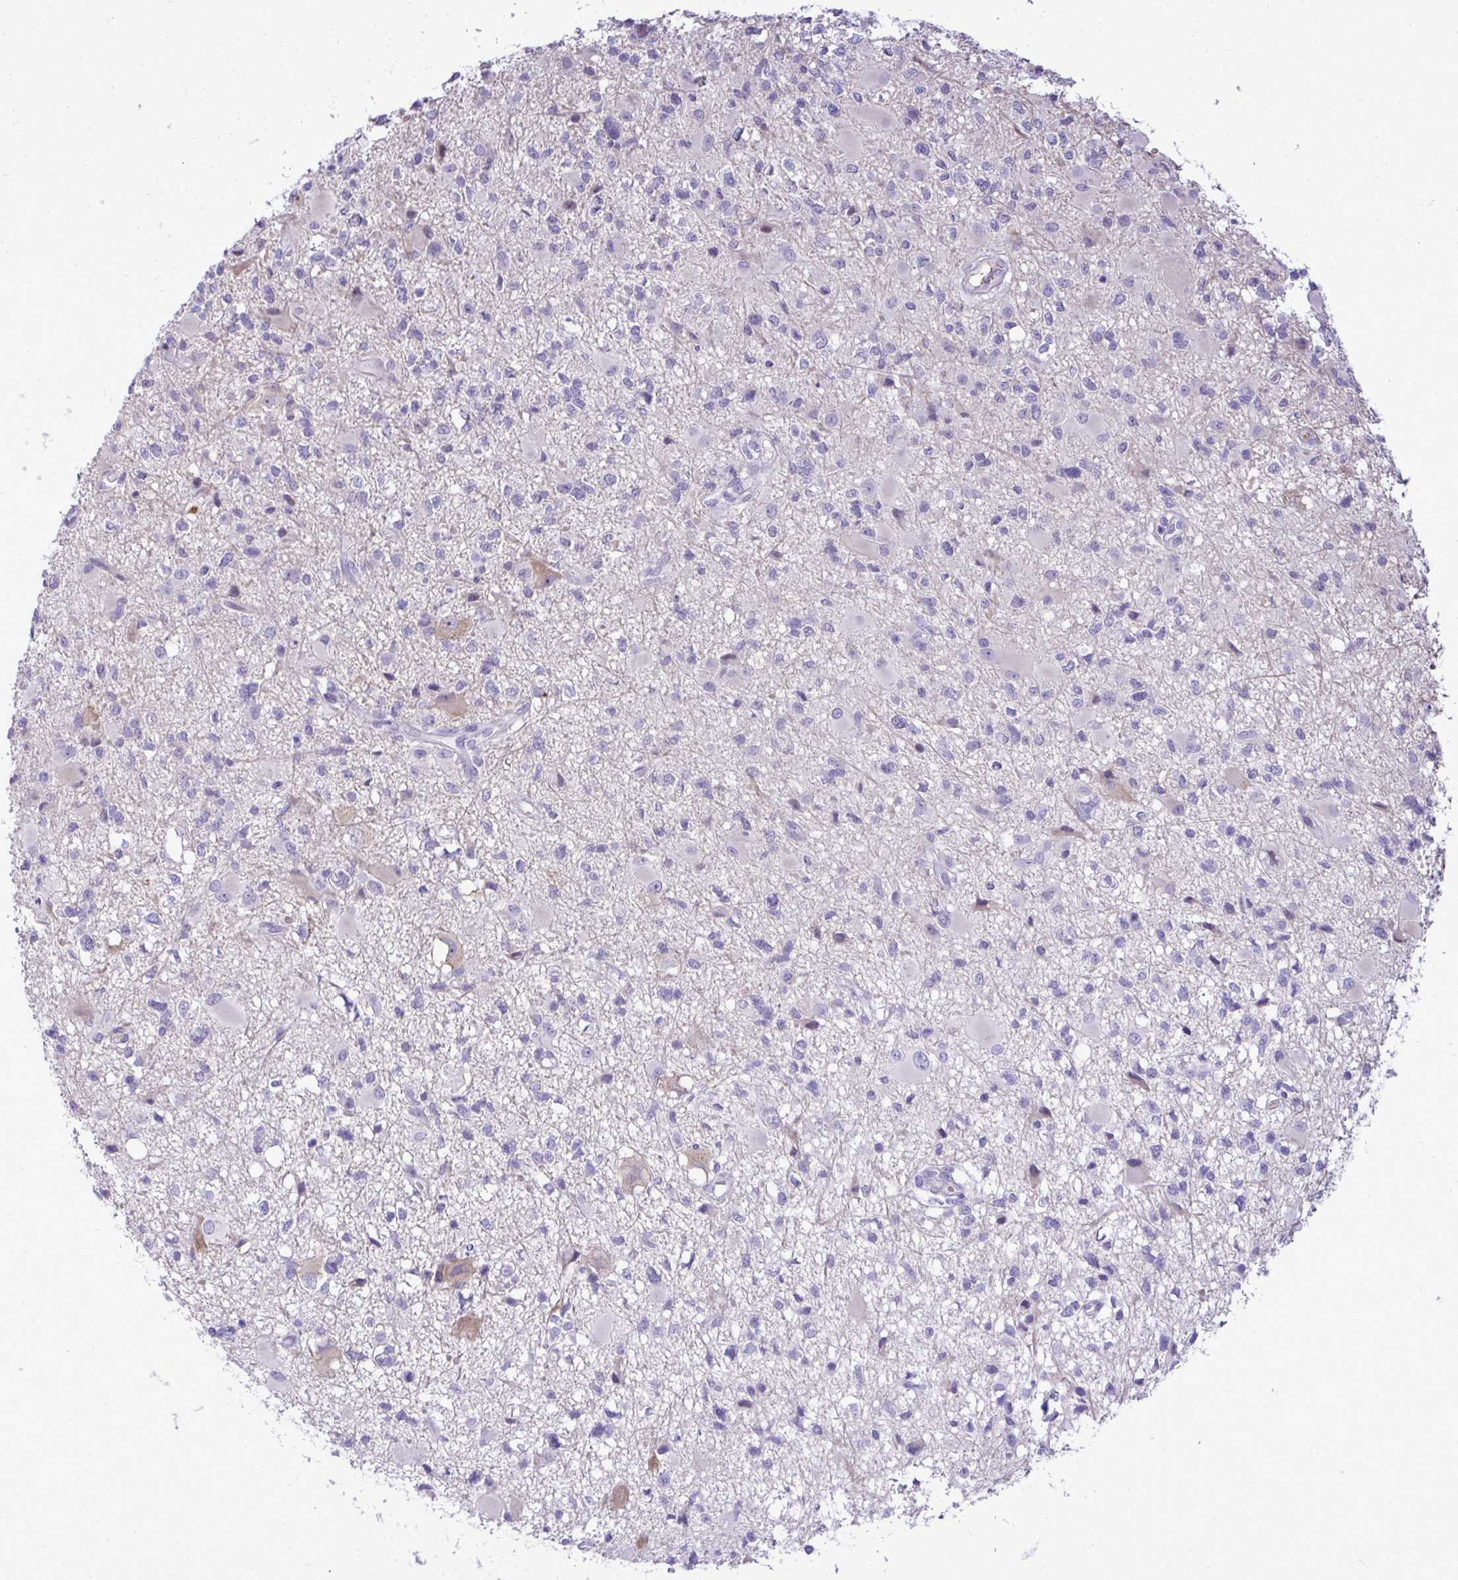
{"staining": {"intensity": "negative", "quantity": "none", "location": "none"}, "tissue": "glioma", "cell_type": "Tumor cells", "image_type": "cancer", "snomed": [{"axis": "morphology", "description": "Glioma, malignant, High grade"}, {"axis": "topography", "description": "Brain"}], "caption": "Tumor cells are negative for brown protein staining in glioma. The staining was performed using DAB (3,3'-diaminobenzidine) to visualize the protein expression in brown, while the nuclei were stained in blue with hematoxylin (Magnification: 20x).", "gene": "PITPNM3", "patient": {"sex": "male", "age": 54}}